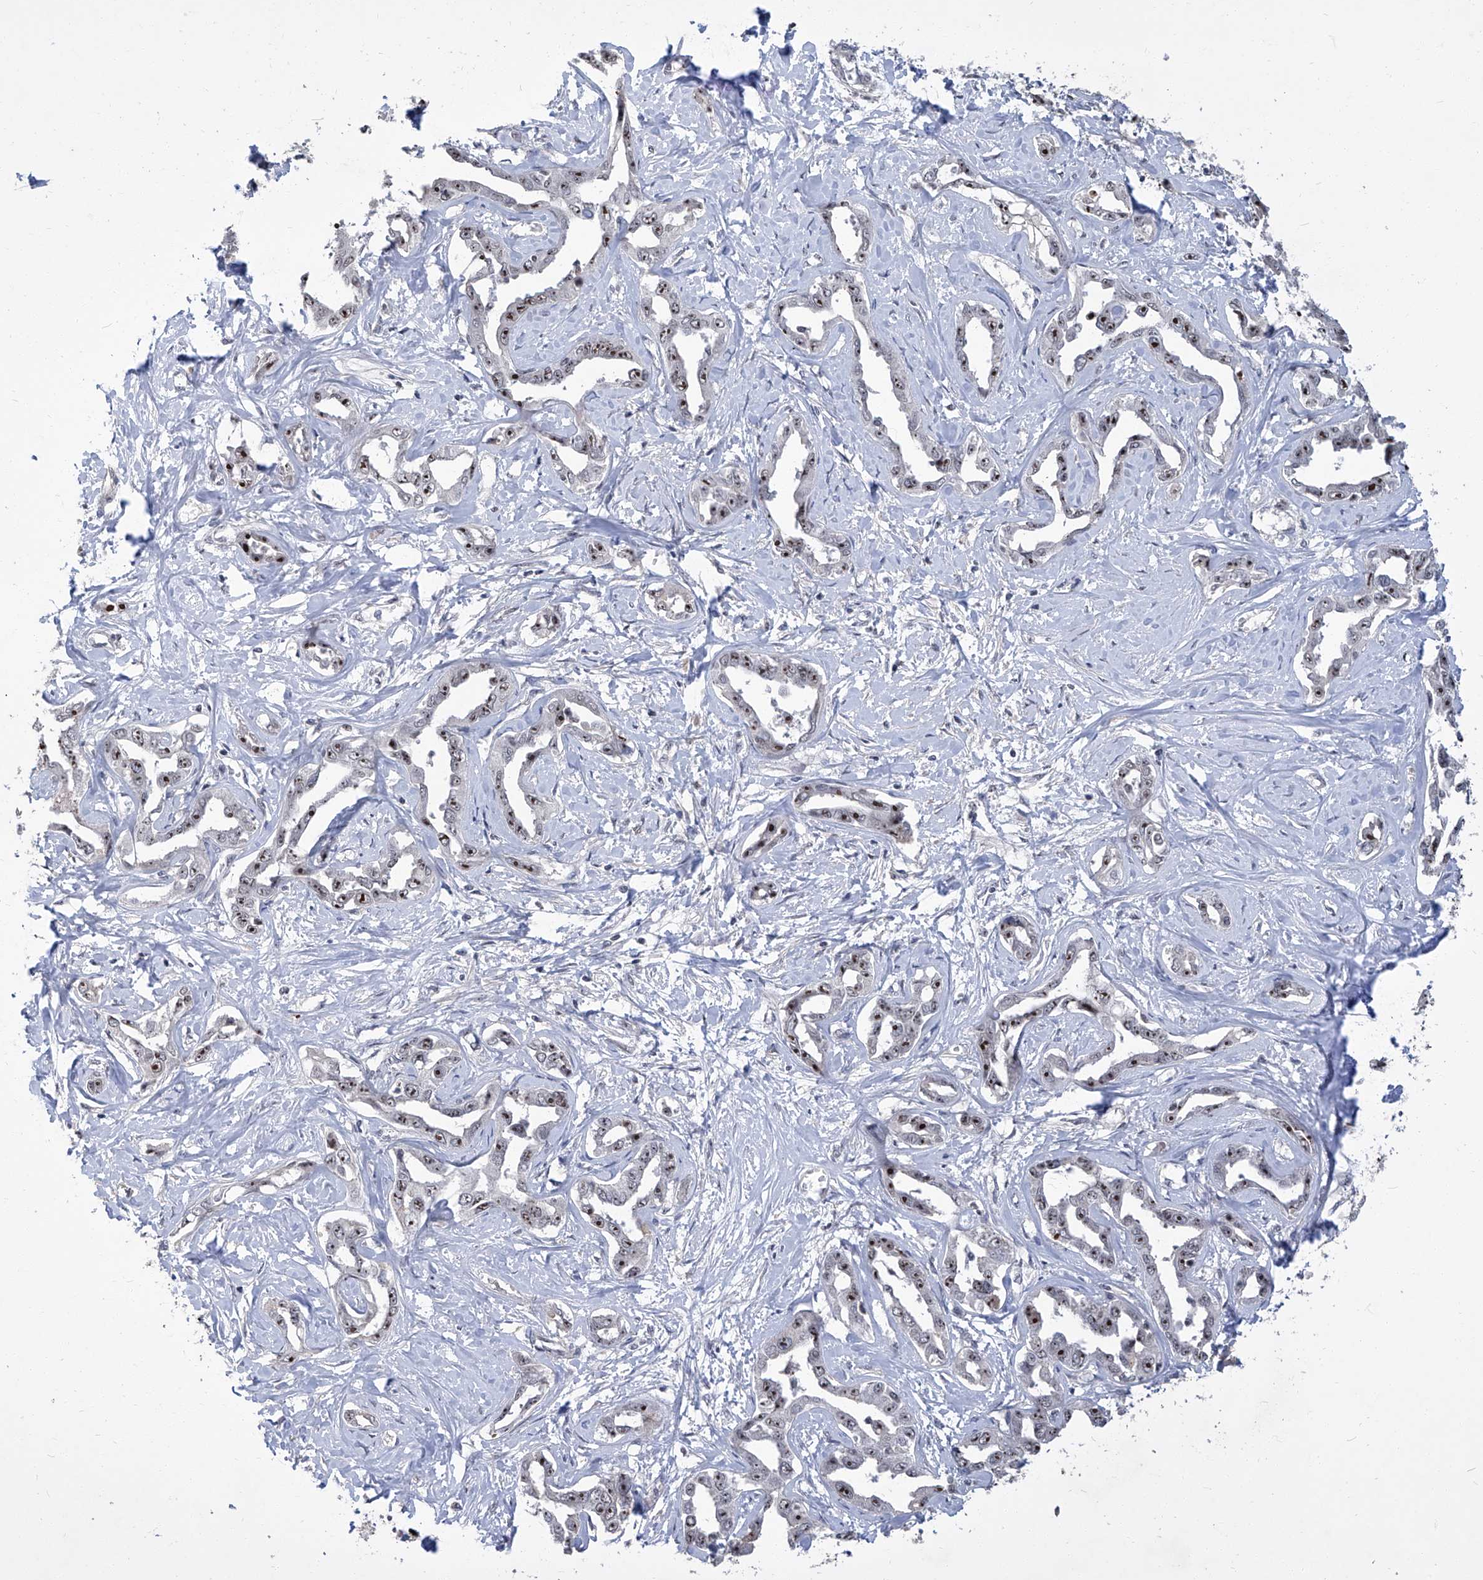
{"staining": {"intensity": "moderate", "quantity": ">75%", "location": "nuclear"}, "tissue": "liver cancer", "cell_type": "Tumor cells", "image_type": "cancer", "snomed": [{"axis": "morphology", "description": "Cholangiocarcinoma"}, {"axis": "topography", "description": "Liver"}], "caption": "IHC of human cholangiocarcinoma (liver) exhibits medium levels of moderate nuclear positivity in about >75% of tumor cells.", "gene": "CMTR1", "patient": {"sex": "male", "age": 59}}